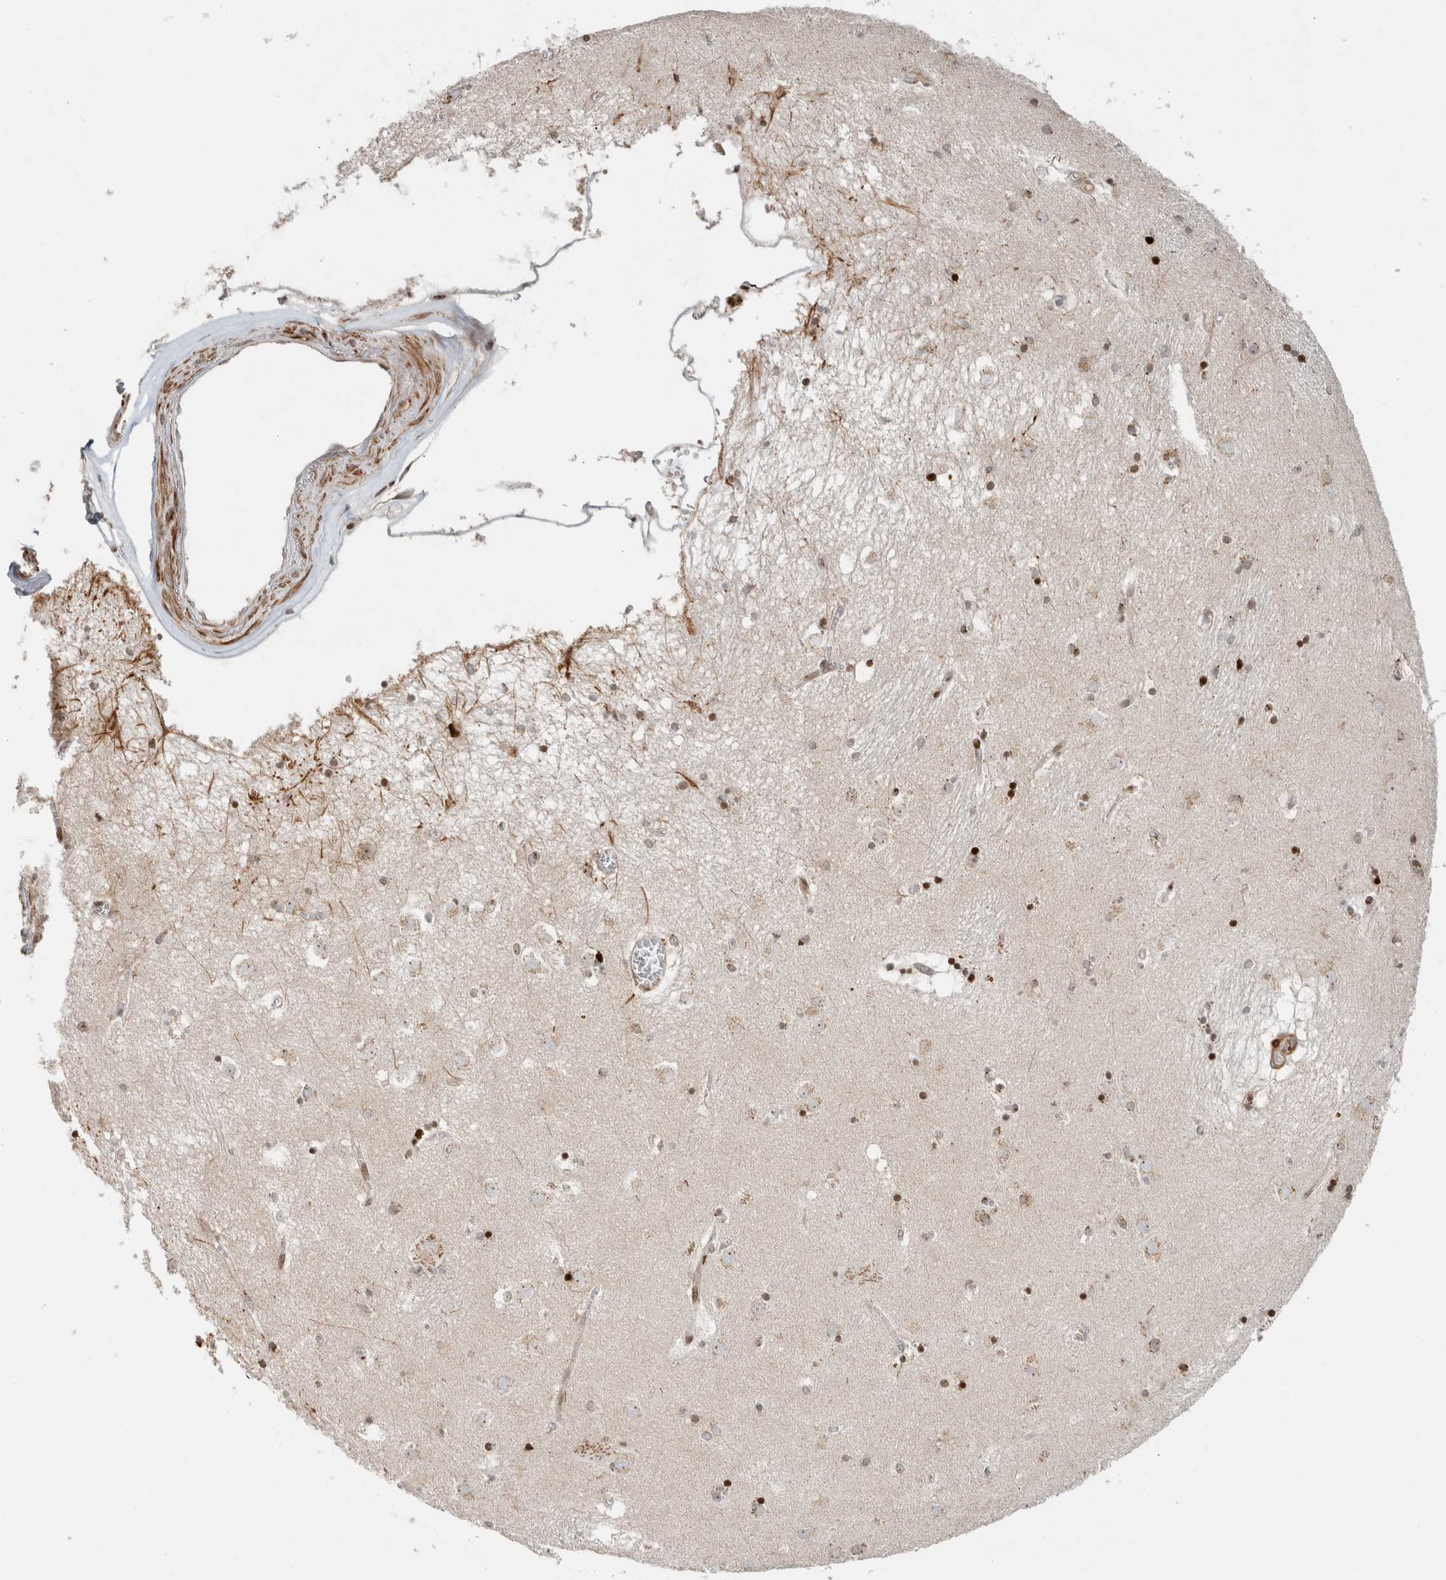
{"staining": {"intensity": "strong", "quantity": "25%-75%", "location": "nuclear"}, "tissue": "caudate", "cell_type": "Glial cells", "image_type": "normal", "snomed": [{"axis": "morphology", "description": "Normal tissue, NOS"}, {"axis": "topography", "description": "Lateral ventricle wall"}], "caption": "Immunohistochemistry micrograph of normal human caudate stained for a protein (brown), which displays high levels of strong nuclear expression in about 25%-75% of glial cells.", "gene": "GINS4", "patient": {"sex": "male", "age": 70}}